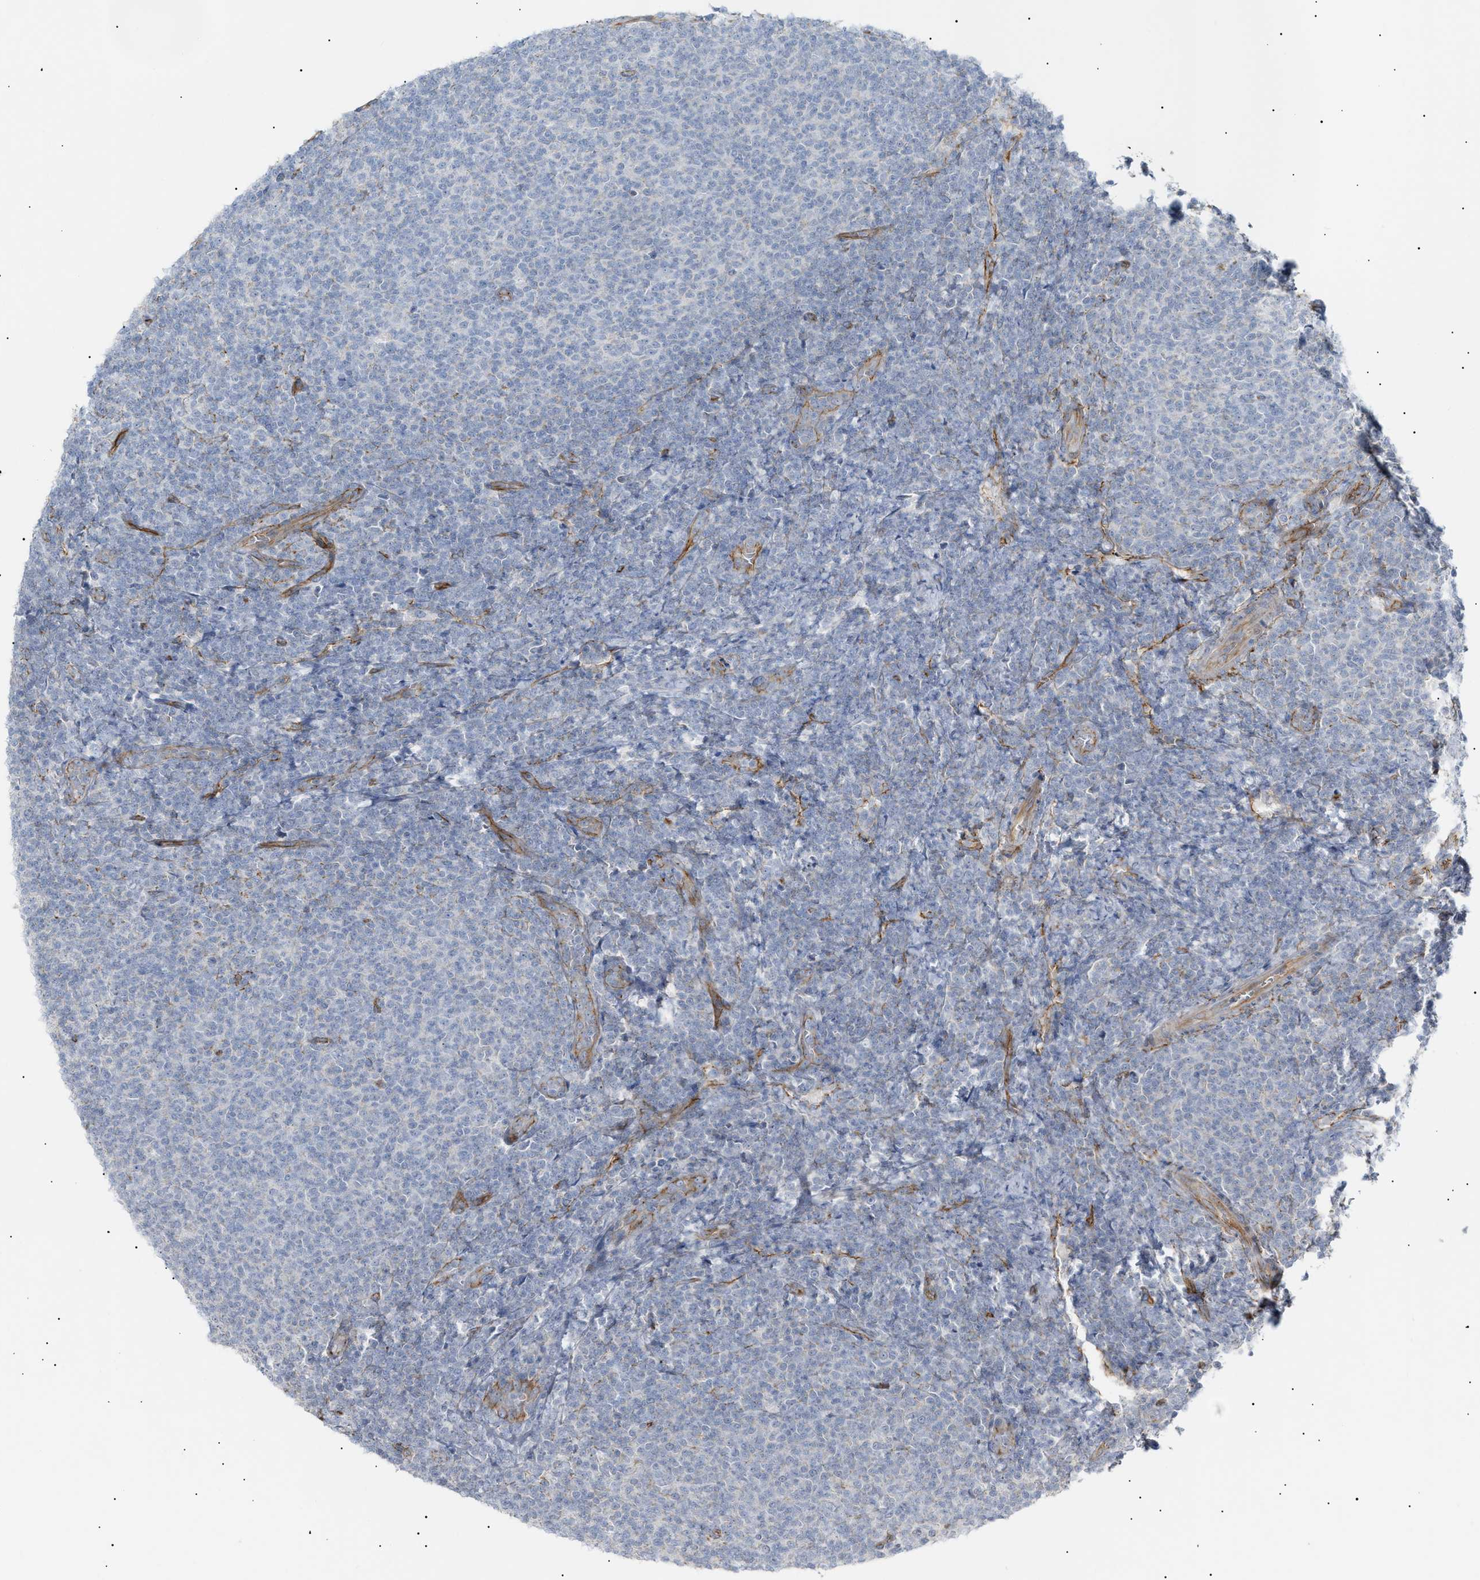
{"staining": {"intensity": "negative", "quantity": "none", "location": "none"}, "tissue": "lymphoma", "cell_type": "Tumor cells", "image_type": "cancer", "snomed": [{"axis": "morphology", "description": "Malignant lymphoma, non-Hodgkin's type, Low grade"}, {"axis": "topography", "description": "Lymph node"}], "caption": "Histopathology image shows no significant protein staining in tumor cells of low-grade malignant lymphoma, non-Hodgkin's type.", "gene": "ZFHX2", "patient": {"sex": "male", "age": 66}}